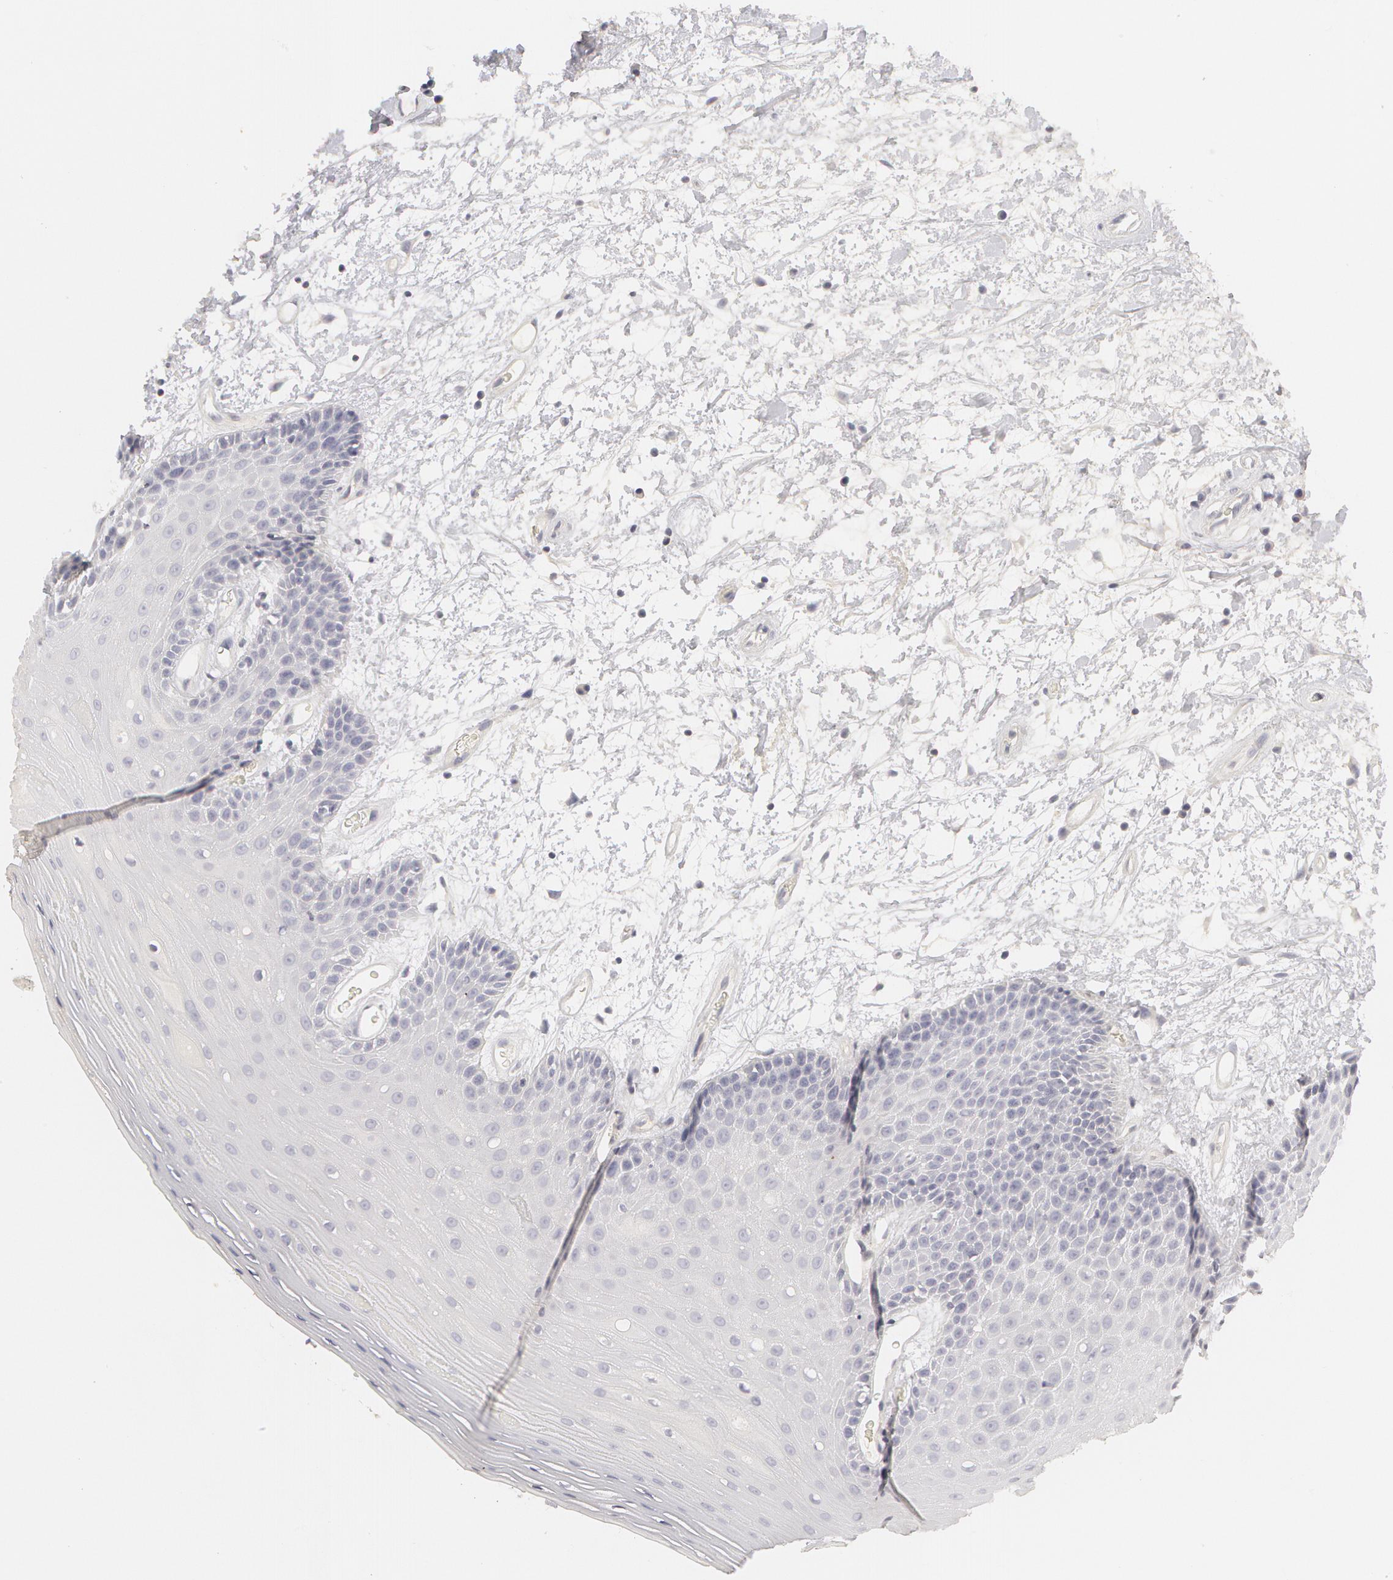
{"staining": {"intensity": "negative", "quantity": "none", "location": "none"}, "tissue": "oral mucosa", "cell_type": "Squamous epithelial cells", "image_type": "normal", "snomed": [{"axis": "morphology", "description": "Normal tissue, NOS"}, {"axis": "topography", "description": "Oral tissue"}], "caption": "Immunohistochemistry (IHC) image of unremarkable oral mucosa stained for a protein (brown), which exhibits no positivity in squamous epithelial cells. (DAB (3,3'-diaminobenzidine) IHC, high magnification).", "gene": "ABCB1", "patient": {"sex": "female", "age": 79}}